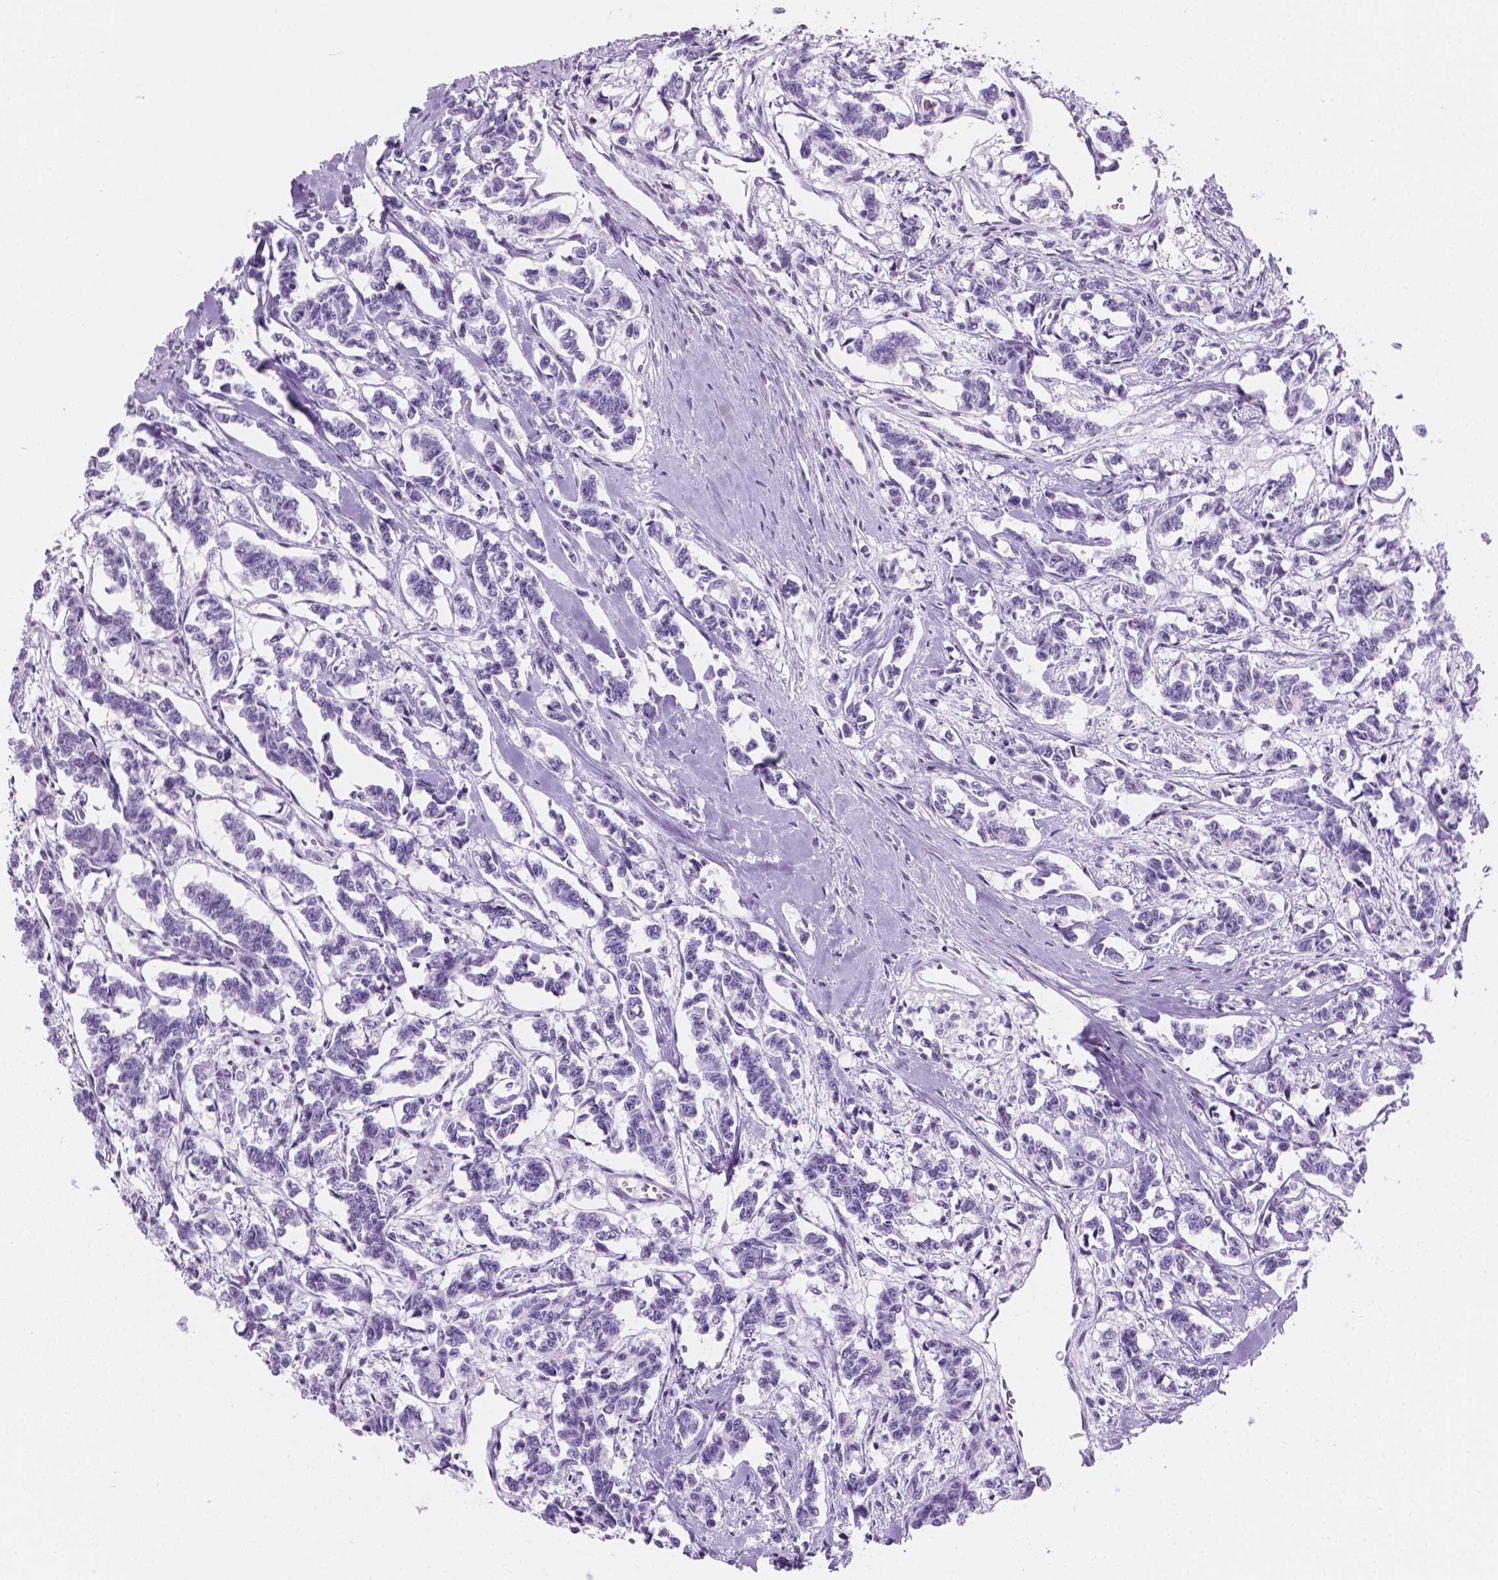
{"staining": {"intensity": "negative", "quantity": "none", "location": "none"}, "tissue": "carcinoid", "cell_type": "Tumor cells", "image_type": "cancer", "snomed": [{"axis": "morphology", "description": "Carcinoid, malignant, NOS"}, {"axis": "topography", "description": "Kidney"}], "caption": "Tumor cells are negative for brown protein staining in carcinoid.", "gene": "CFAP52", "patient": {"sex": "female", "age": 41}}